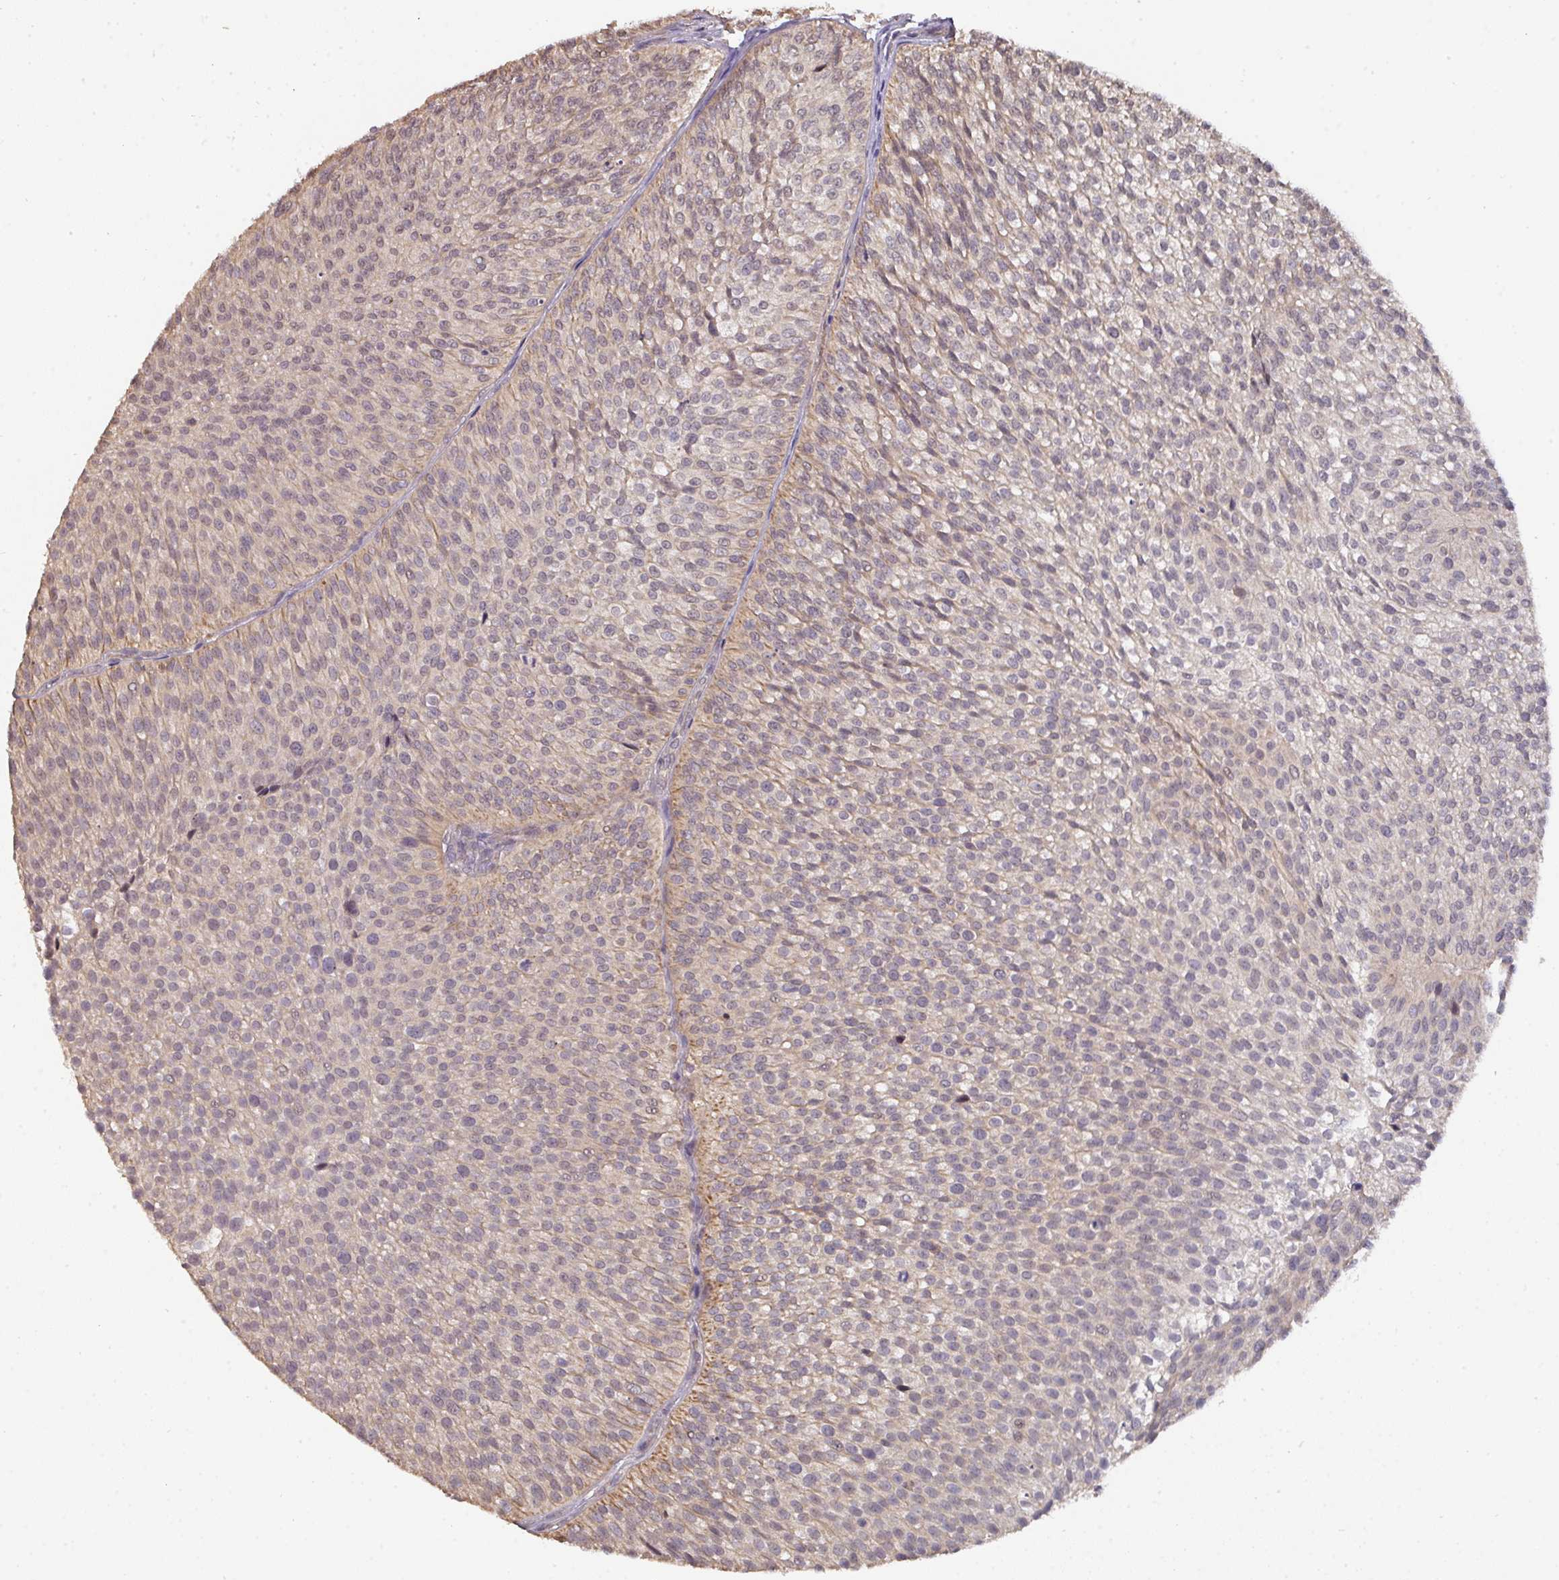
{"staining": {"intensity": "weak", "quantity": "25%-75%", "location": "cytoplasmic/membranous"}, "tissue": "urothelial cancer", "cell_type": "Tumor cells", "image_type": "cancer", "snomed": [{"axis": "morphology", "description": "Urothelial carcinoma, Low grade"}, {"axis": "topography", "description": "Urinary bladder"}], "caption": "Immunohistochemical staining of urothelial cancer demonstrates weak cytoplasmic/membranous protein expression in about 25%-75% of tumor cells.", "gene": "ACVR2B", "patient": {"sex": "male", "age": 91}}